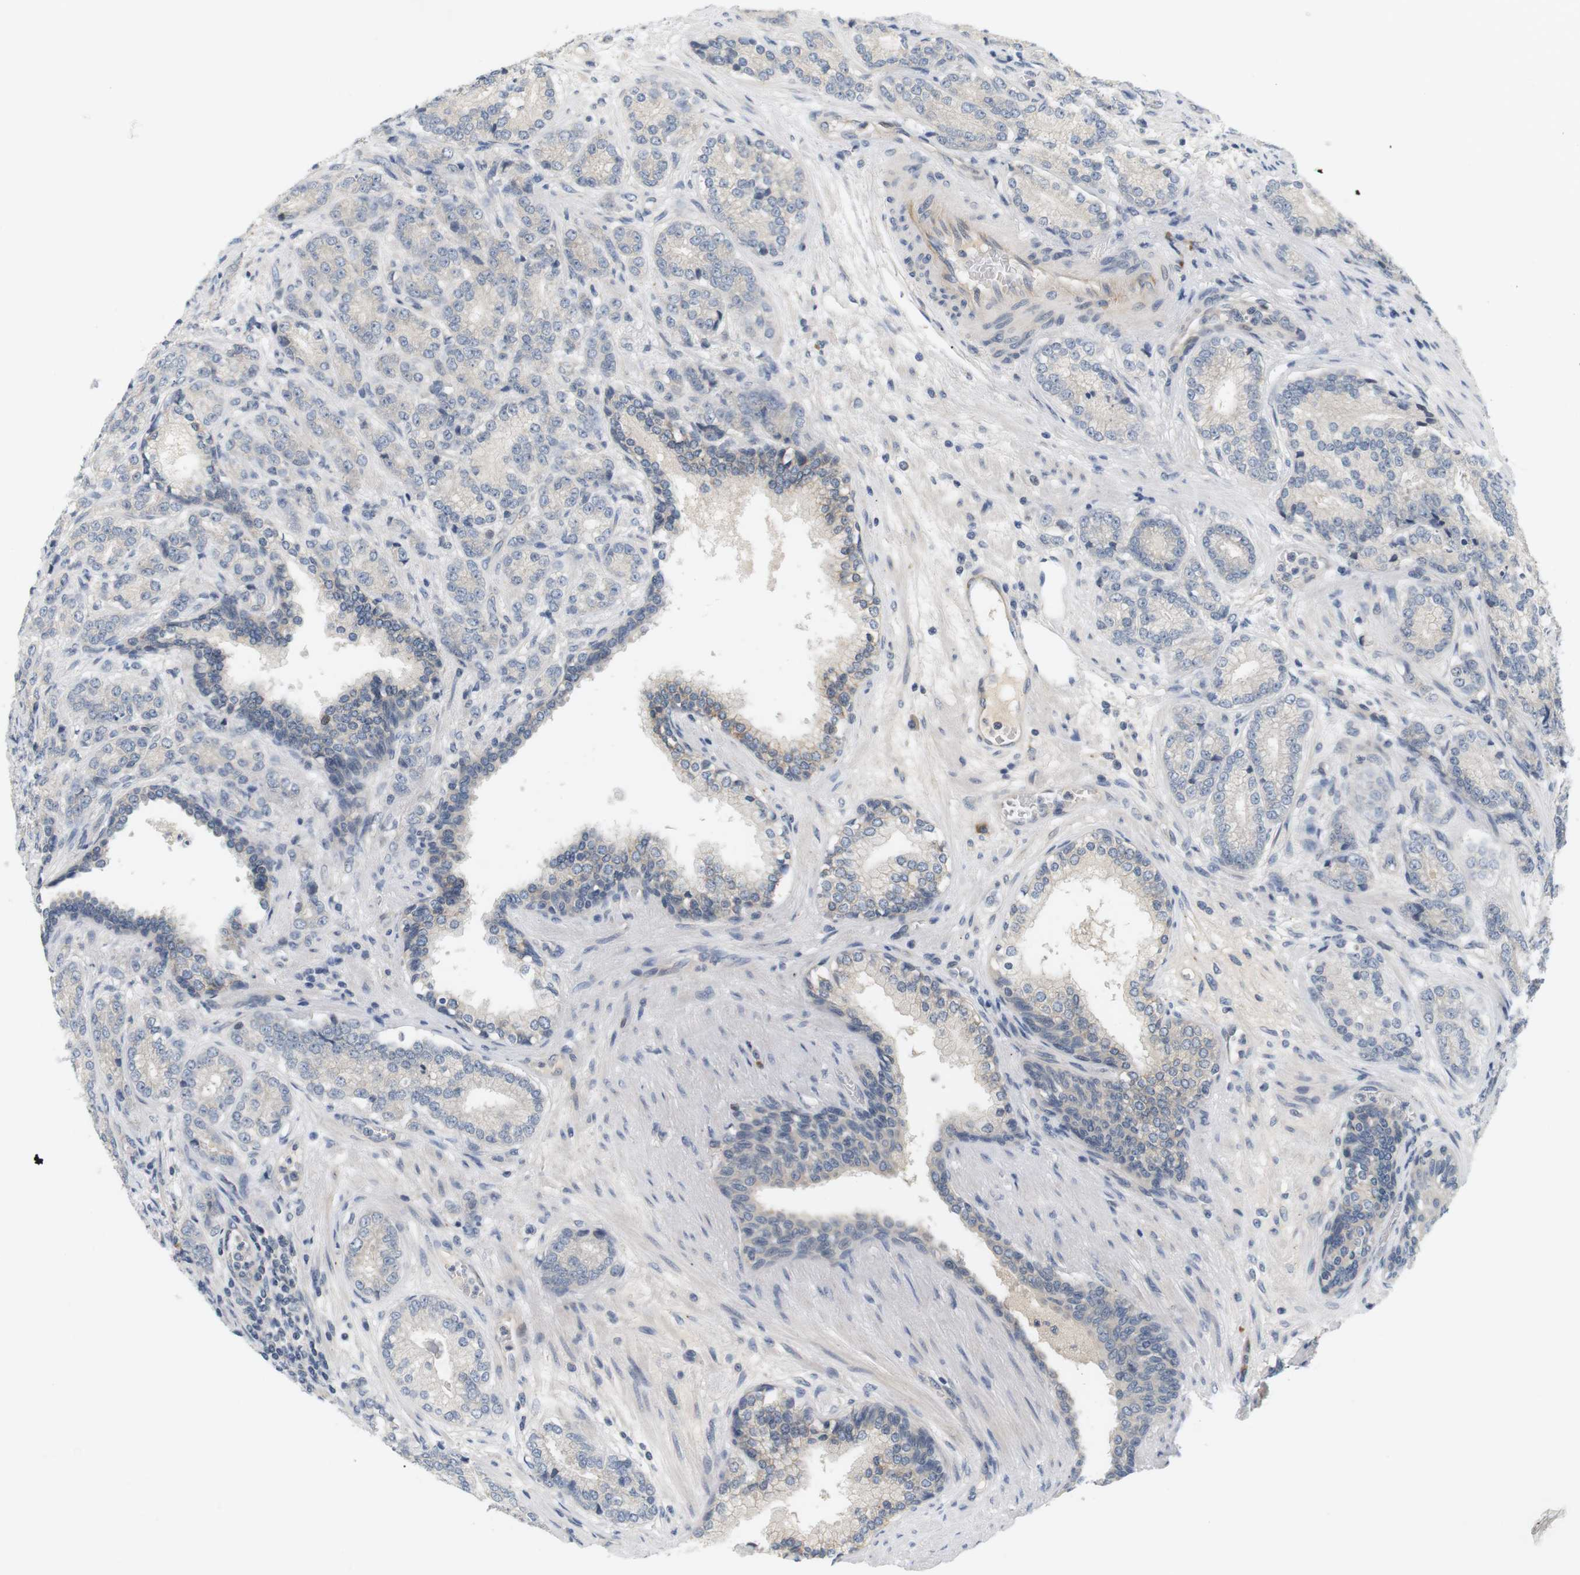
{"staining": {"intensity": "negative", "quantity": "none", "location": "none"}, "tissue": "prostate cancer", "cell_type": "Tumor cells", "image_type": "cancer", "snomed": [{"axis": "morphology", "description": "Adenocarcinoma, High grade"}, {"axis": "topography", "description": "Prostate"}], "caption": "A histopathology image of human prostate cancer (high-grade adenocarcinoma) is negative for staining in tumor cells.", "gene": "EVA1C", "patient": {"sex": "male", "age": 61}}